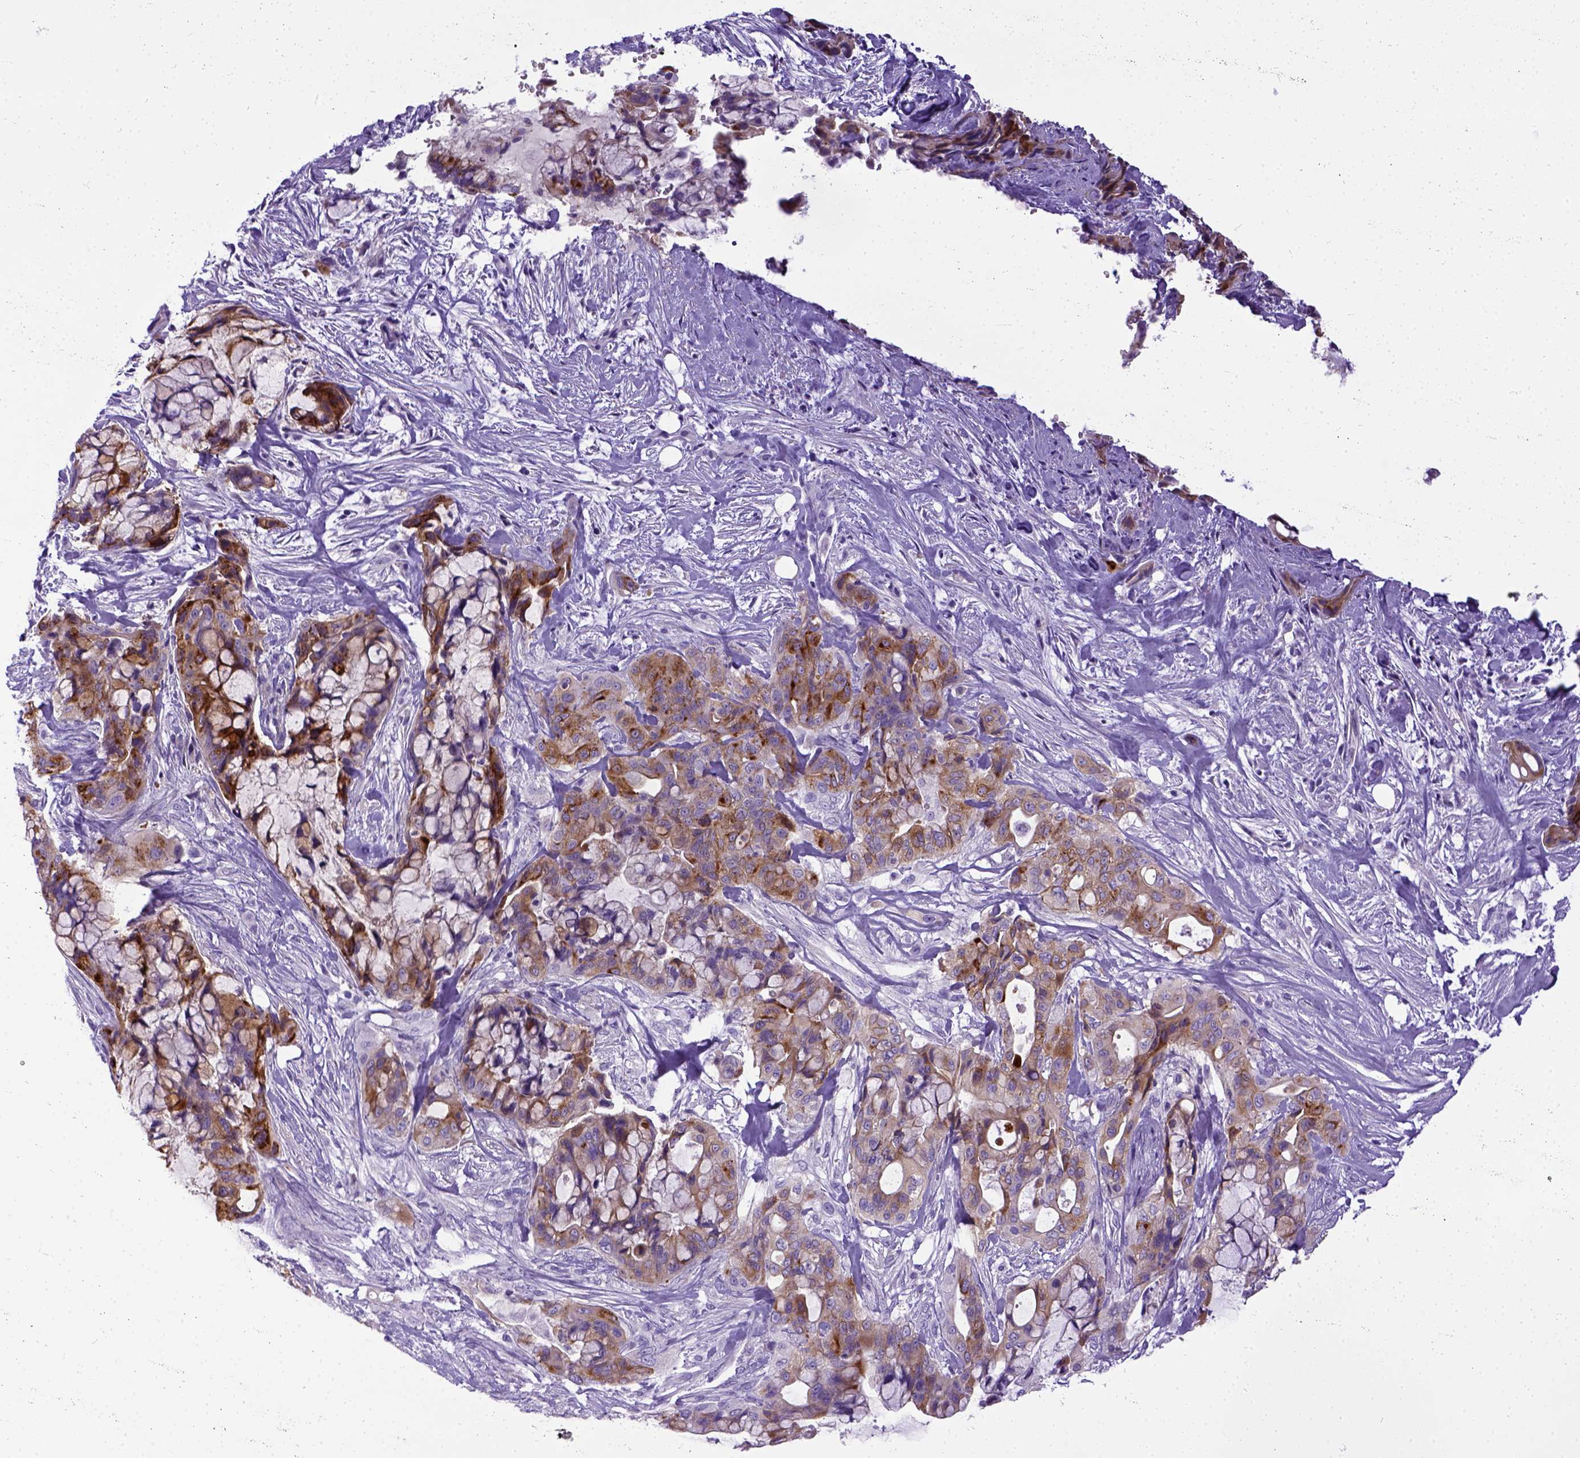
{"staining": {"intensity": "moderate", "quantity": ">75%", "location": "cytoplasmic/membranous"}, "tissue": "pancreatic cancer", "cell_type": "Tumor cells", "image_type": "cancer", "snomed": [{"axis": "morphology", "description": "Adenocarcinoma, NOS"}, {"axis": "topography", "description": "Pancreas"}], "caption": "A high-resolution image shows immunohistochemistry staining of pancreatic adenocarcinoma, which shows moderate cytoplasmic/membranous staining in about >75% of tumor cells.", "gene": "IGF2", "patient": {"sex": "male", "age": 71}}